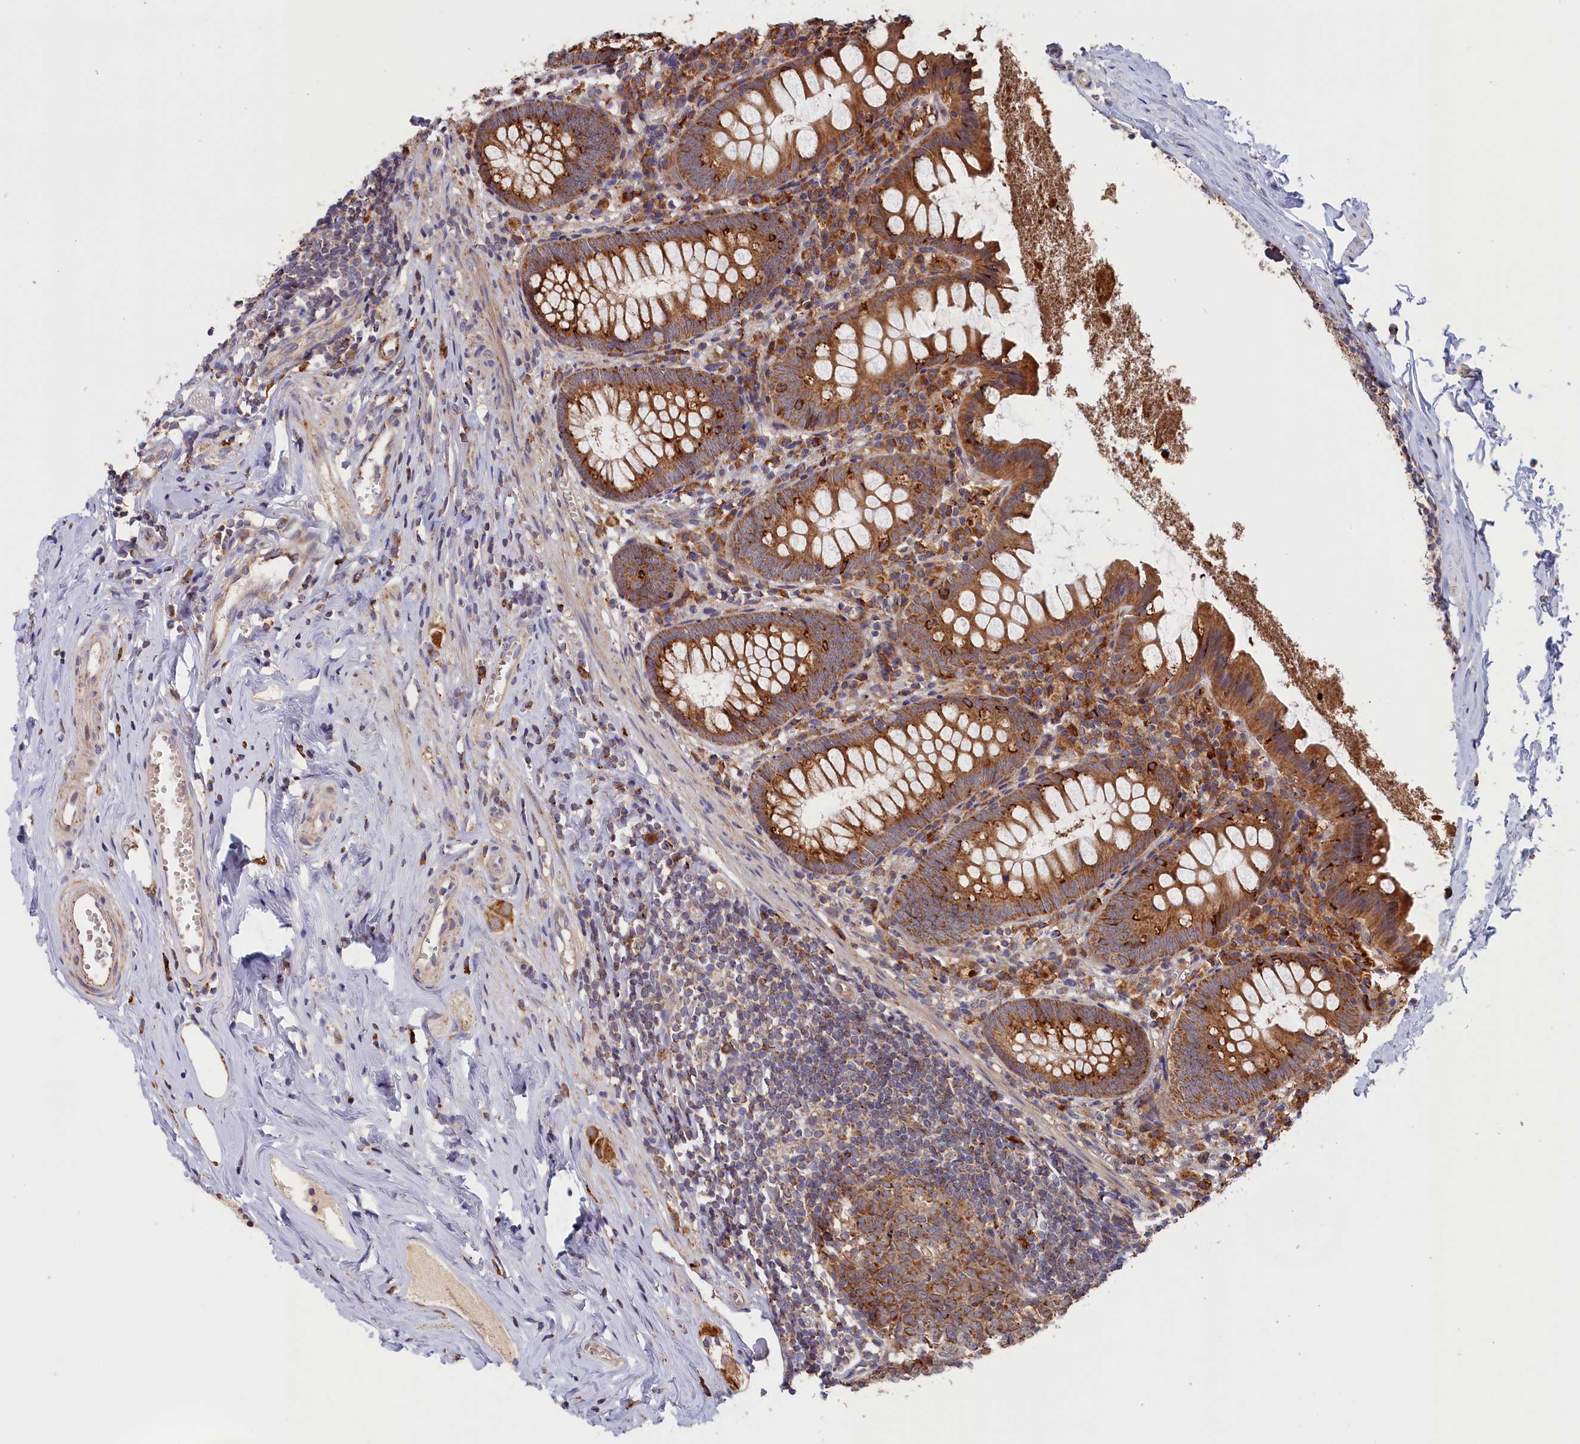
{"staining": {"intensity": "moderate", "quantity": ">75%", "location": "cytoplasmic/membranous"}, "tissue": "appendix", "cell_type": "Glandular cells", "image_type": "normal", "snomed": [{"axis": "morphology", "description": "Normal tissue, NOS"}, {"axis": "topography", "description": "Appendix"}], "caption": "High-power microscopy captured an IHC micrograph of unremarkable appendix, revealing moderate cytoplasmic/membranous positivity in approximately >75% of glandular cells.", "gene": "CEP44", "patient": {"sex": "female", "age": 51}}